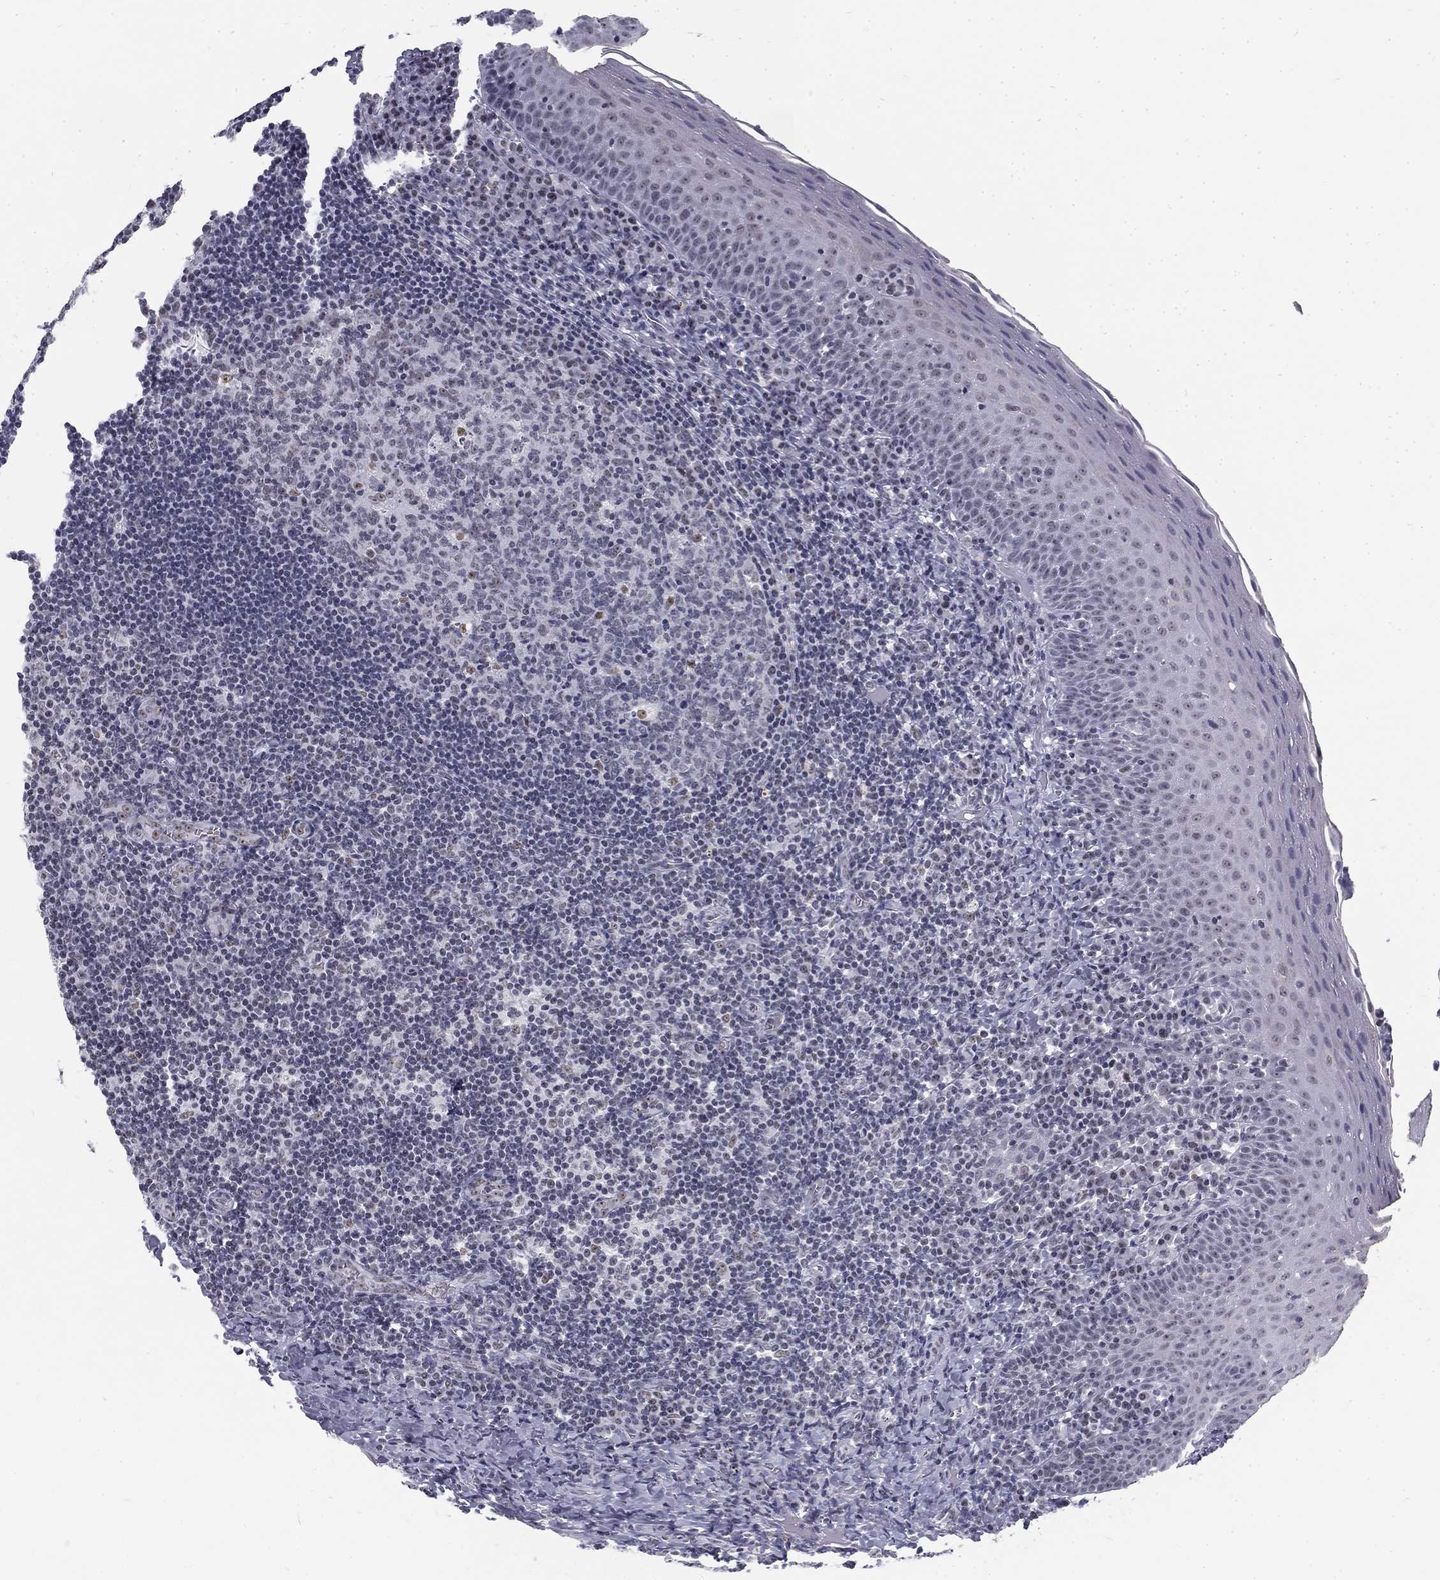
{"staining": {"intensity": "moderate", "quantity": "<25%", "location": "nuclear"}, "tissue": "tonsil", "cell_type": "Germinal center cells", "image_type": "normal", "snomed": [{"axis": "morphology", "description": "Normal tissue, NOS"}, {"axis": "morphology", "description": "Inflammation, NOS"}, {"axis": "topography", "description": "Tonsil"}], "caption": "Immunohistochemistry (IHC) histopathology image of normal human tonsil stained for a protein (brown), which exhibits low levels of moderate nuclear positivity in about <25% of germinal center cells.", "gene": "SNORC", "patient": {"sex": "female", "age": 31}}